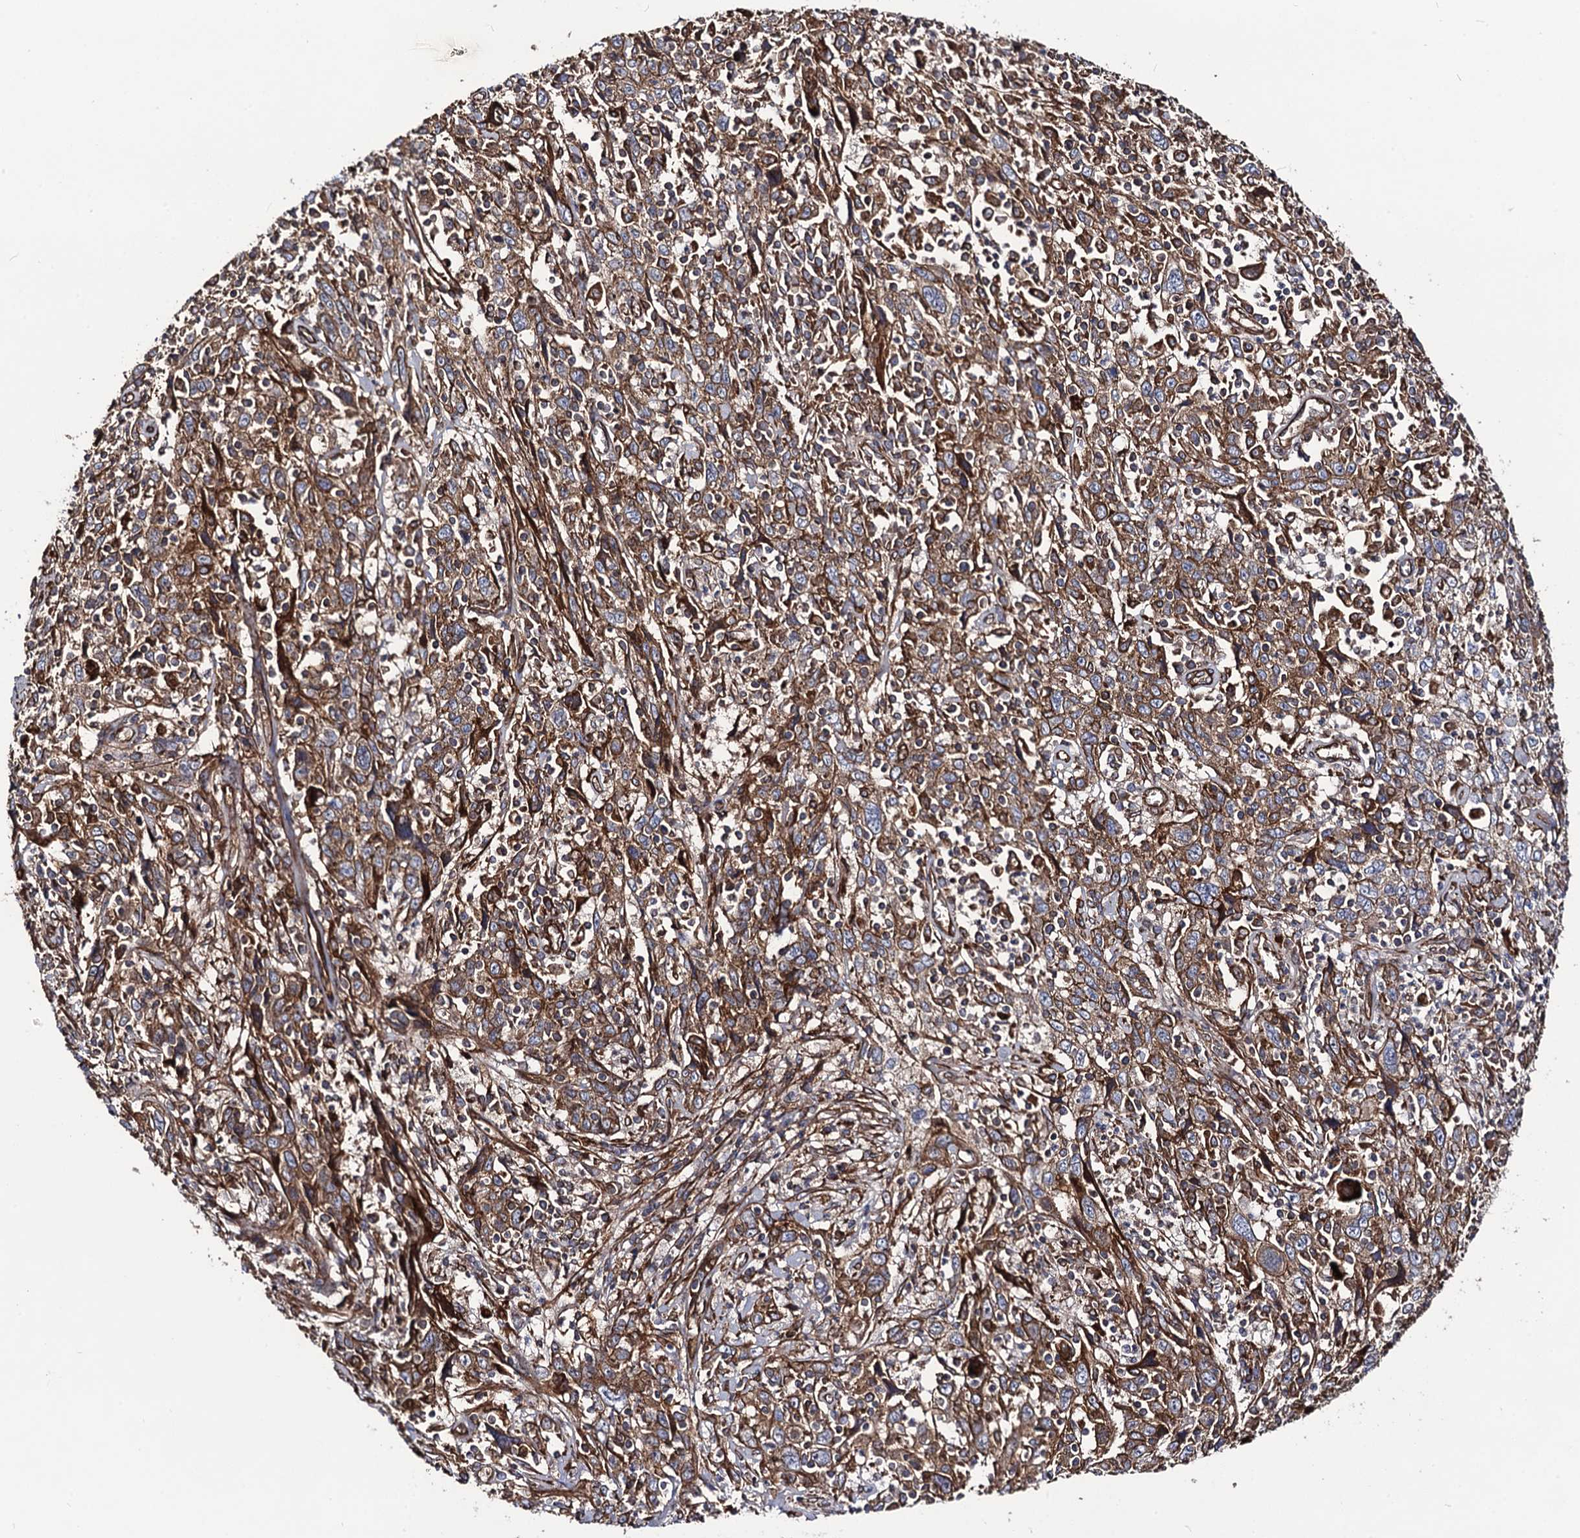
{"staining": {"intensity": "moderate", "quantity": ">75%", "location": "cytoplasmic/membranous"}, "tissue": "cervical cancer", "cell_type": "Tumor cells", "image_type": "cancer", "snomed": [{"axis": "morphology", "description": "Squamous cell carcinoma, NOS"}, {"axis": "topography", "description": "Cervix"}], "caption": "Immunohistochemical staining of human cervical squamous cell carcinoma shows medium levels of moderate cytoplasmic/membranous protein positivity in about >75% of tumor cells. The staining is performed using DAB (3,3'-diaminobenzidine) brown chromogen to label protein expression. The nuclei are counter-stained blue using hematoxylin.", "gene": "CIP2A", "patient": {"sex": "female", "age": 46}}